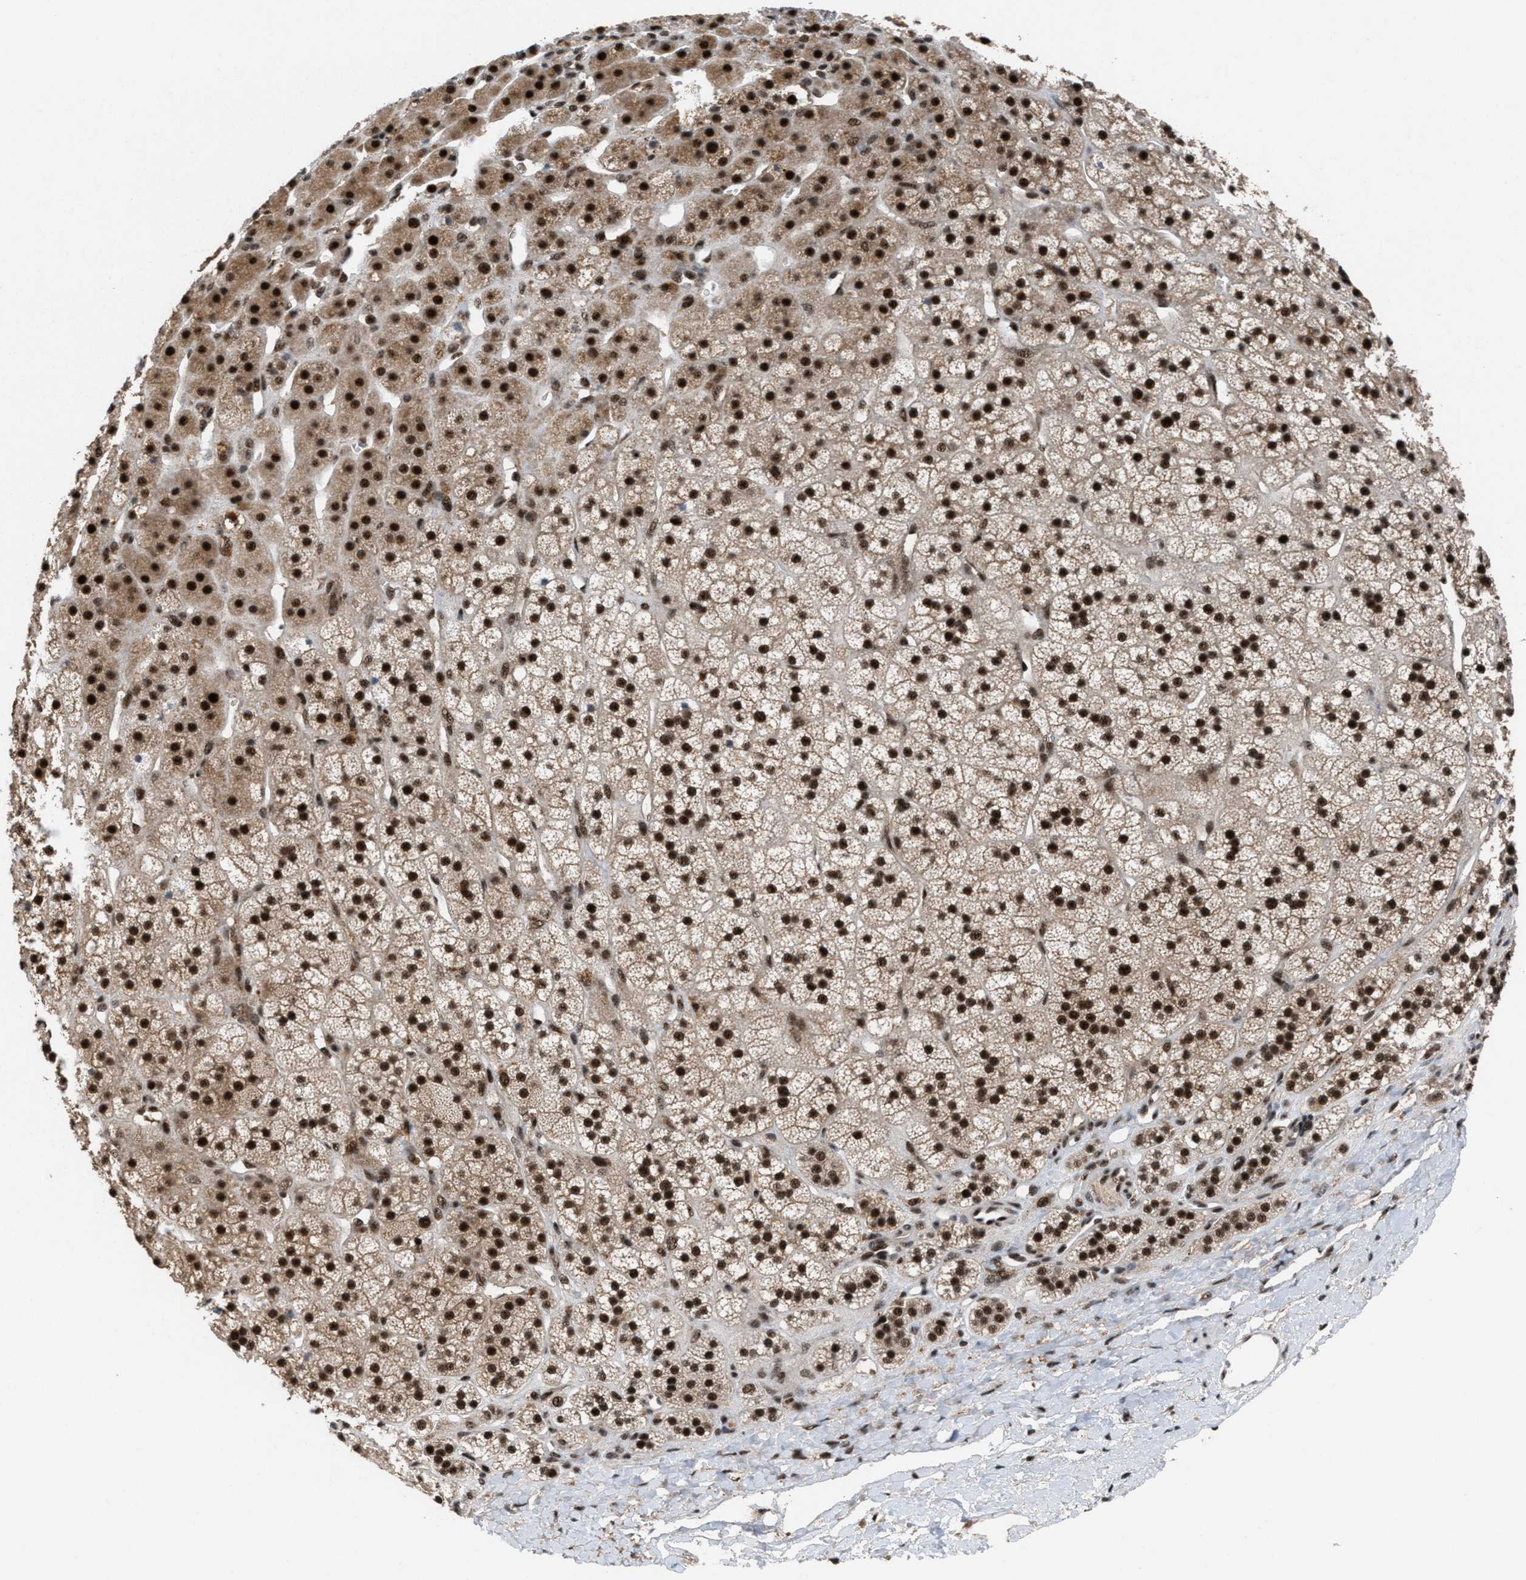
{"staining": {"intensity": "strong", "quantity": ">75%", "location": "cytoplasmic/membranous,nuclear"}, "tissue": "adrenal gland", "cell_type": "Glandular cells", "image_type": "normal", "snomed": [{"axis": "morphology", "description": "Normal tissue, NOS"}, {"axis": "topography", "description": "Adrenal gland"}], "caption": "Glandular cells display high levels of strong cytoplasmic/membranous,nuclear positivity in about >75% of cells in normal human adrenal gland. The staining was performed using DAB (3,3'-diaminobenzidine) to visualize the protein expression in brown, while the nuclei were stained in blue with hematoxylin (Magnification: 20x).", "gene": "PRPF4", "patient": {"sex": "male", "age": 56}}